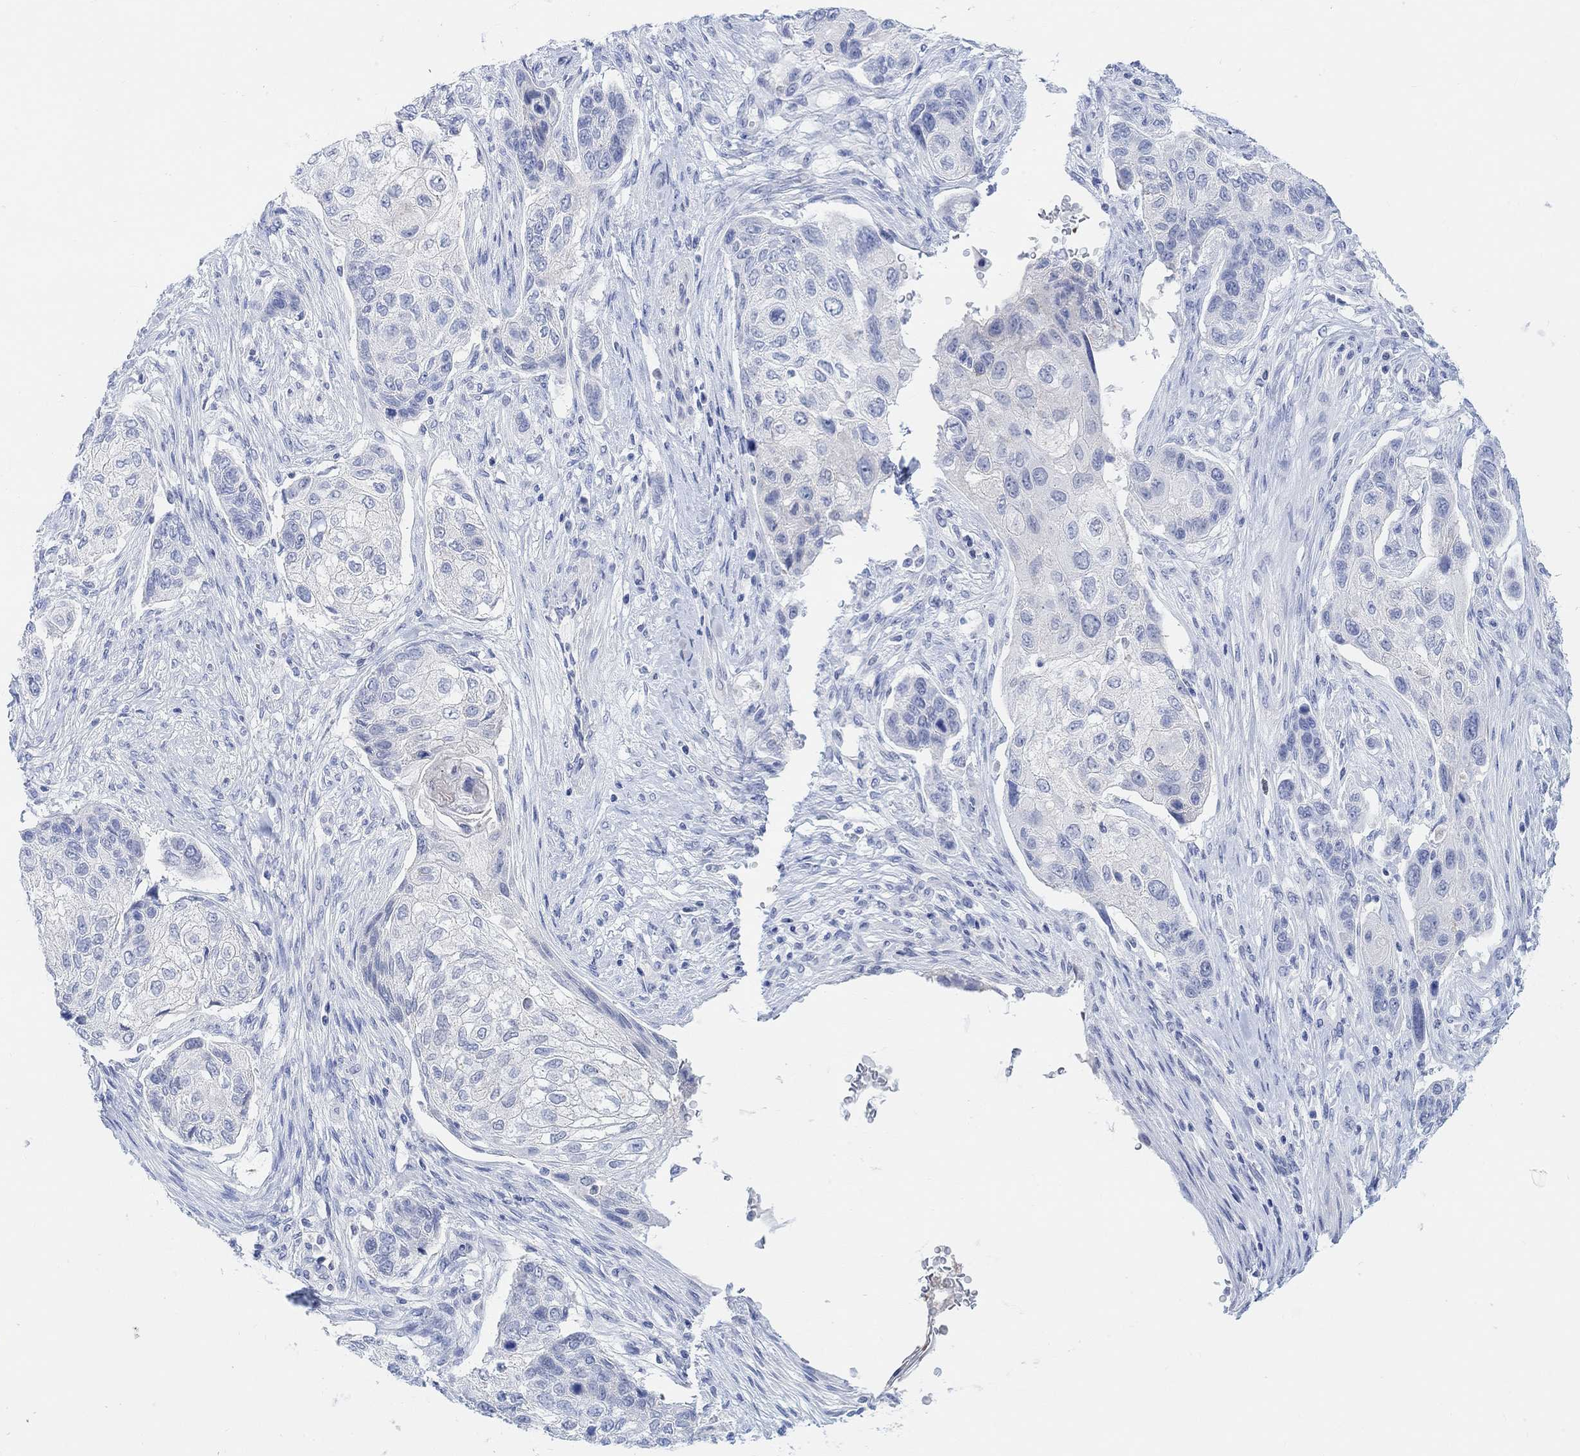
{"staining": {"intensity": "negative", "quantity": "none", "location": "none"}, "tissue": "lung cancer", "cell_type": "Tumor cells", "image_type": "cancer", "snomed": [{"axis": "morphology", "description": "Normal tissue, NOS"}, {"axis": "morphology", "description": "Squamous cell carcinoma, NOS"}, {"axis": "topography", "description": "Bronchus"}, {"axis": "topography", "description": "Lung"}], "caption": "There is no significant expression in tumor cells of lung cancer.", "gene": "ENO4", "patient": {"sex": "male", "age": 69}}